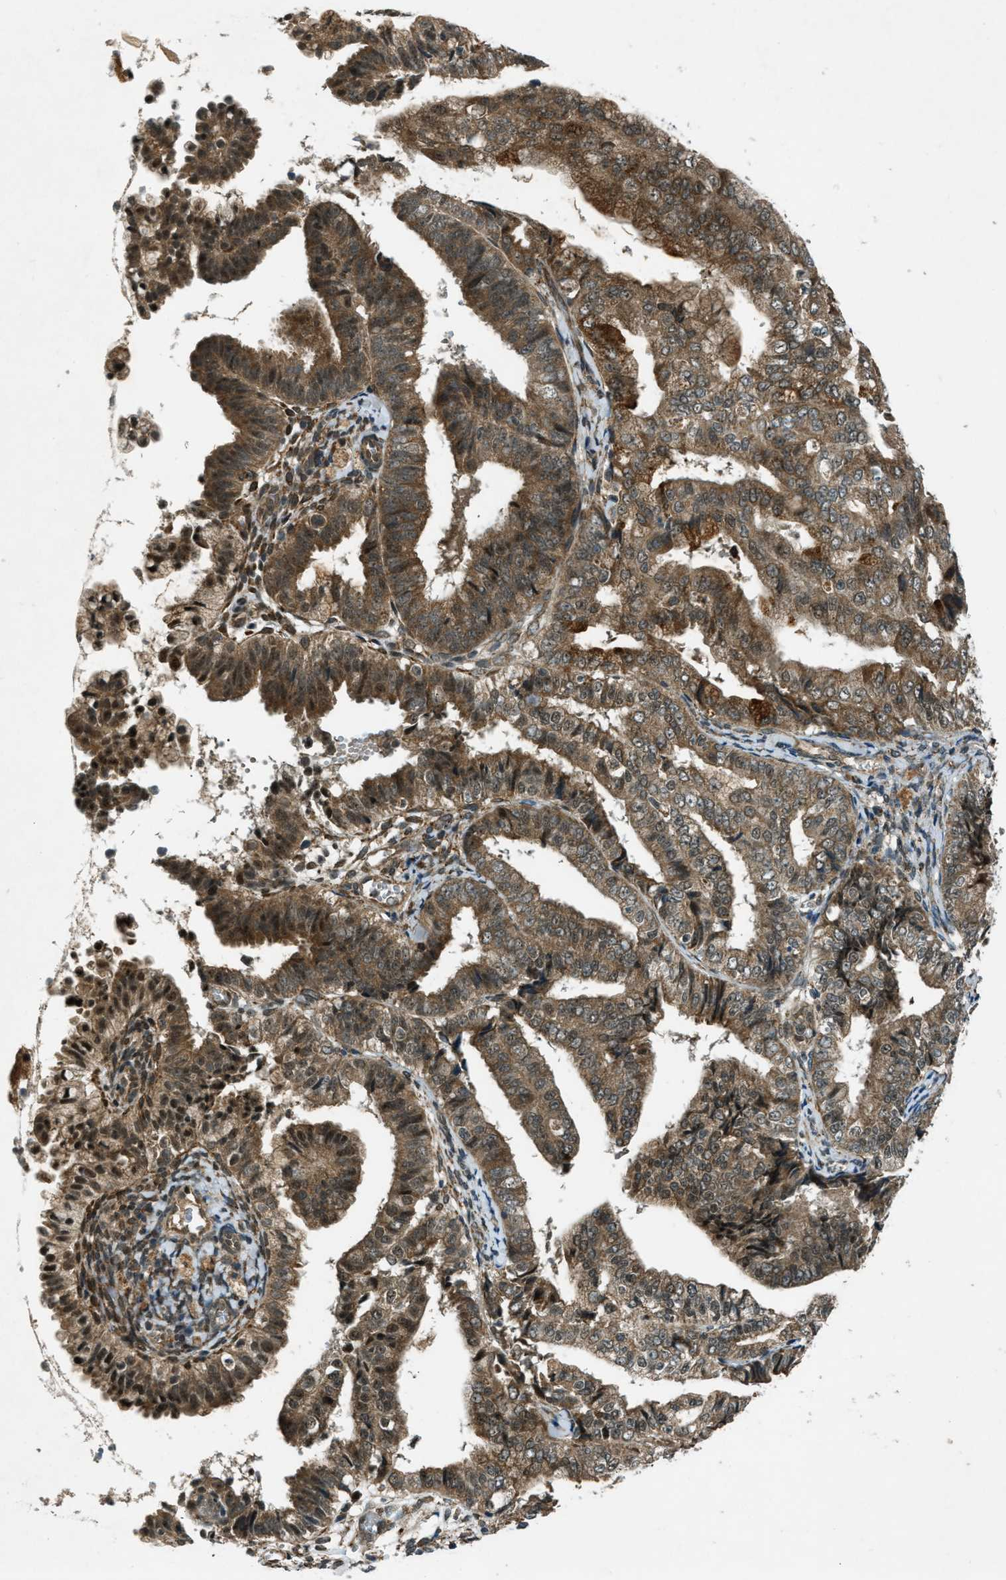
{"staining": {"intensity": "moderate", "quantity": ">75%", "location": "cytoplasmic/membranous"}, "tissue": "endometrial cancer", "cell_type": "Tumor cells", "image_type": "cancer", "snomed": [{"axis": "morphology", "description": "Adenocarcinoma, NOS"}, {"axis": "topography", "description": "Endometrium"}], "caption": "A brown stain highlights moderate cytoplasmic/membranous positivity of a protein in endometrial cancer (adenocarcinoma) tumor cells.", "gene": "EIF2AK3", "patient": {"sex": "female", "age": 63}}